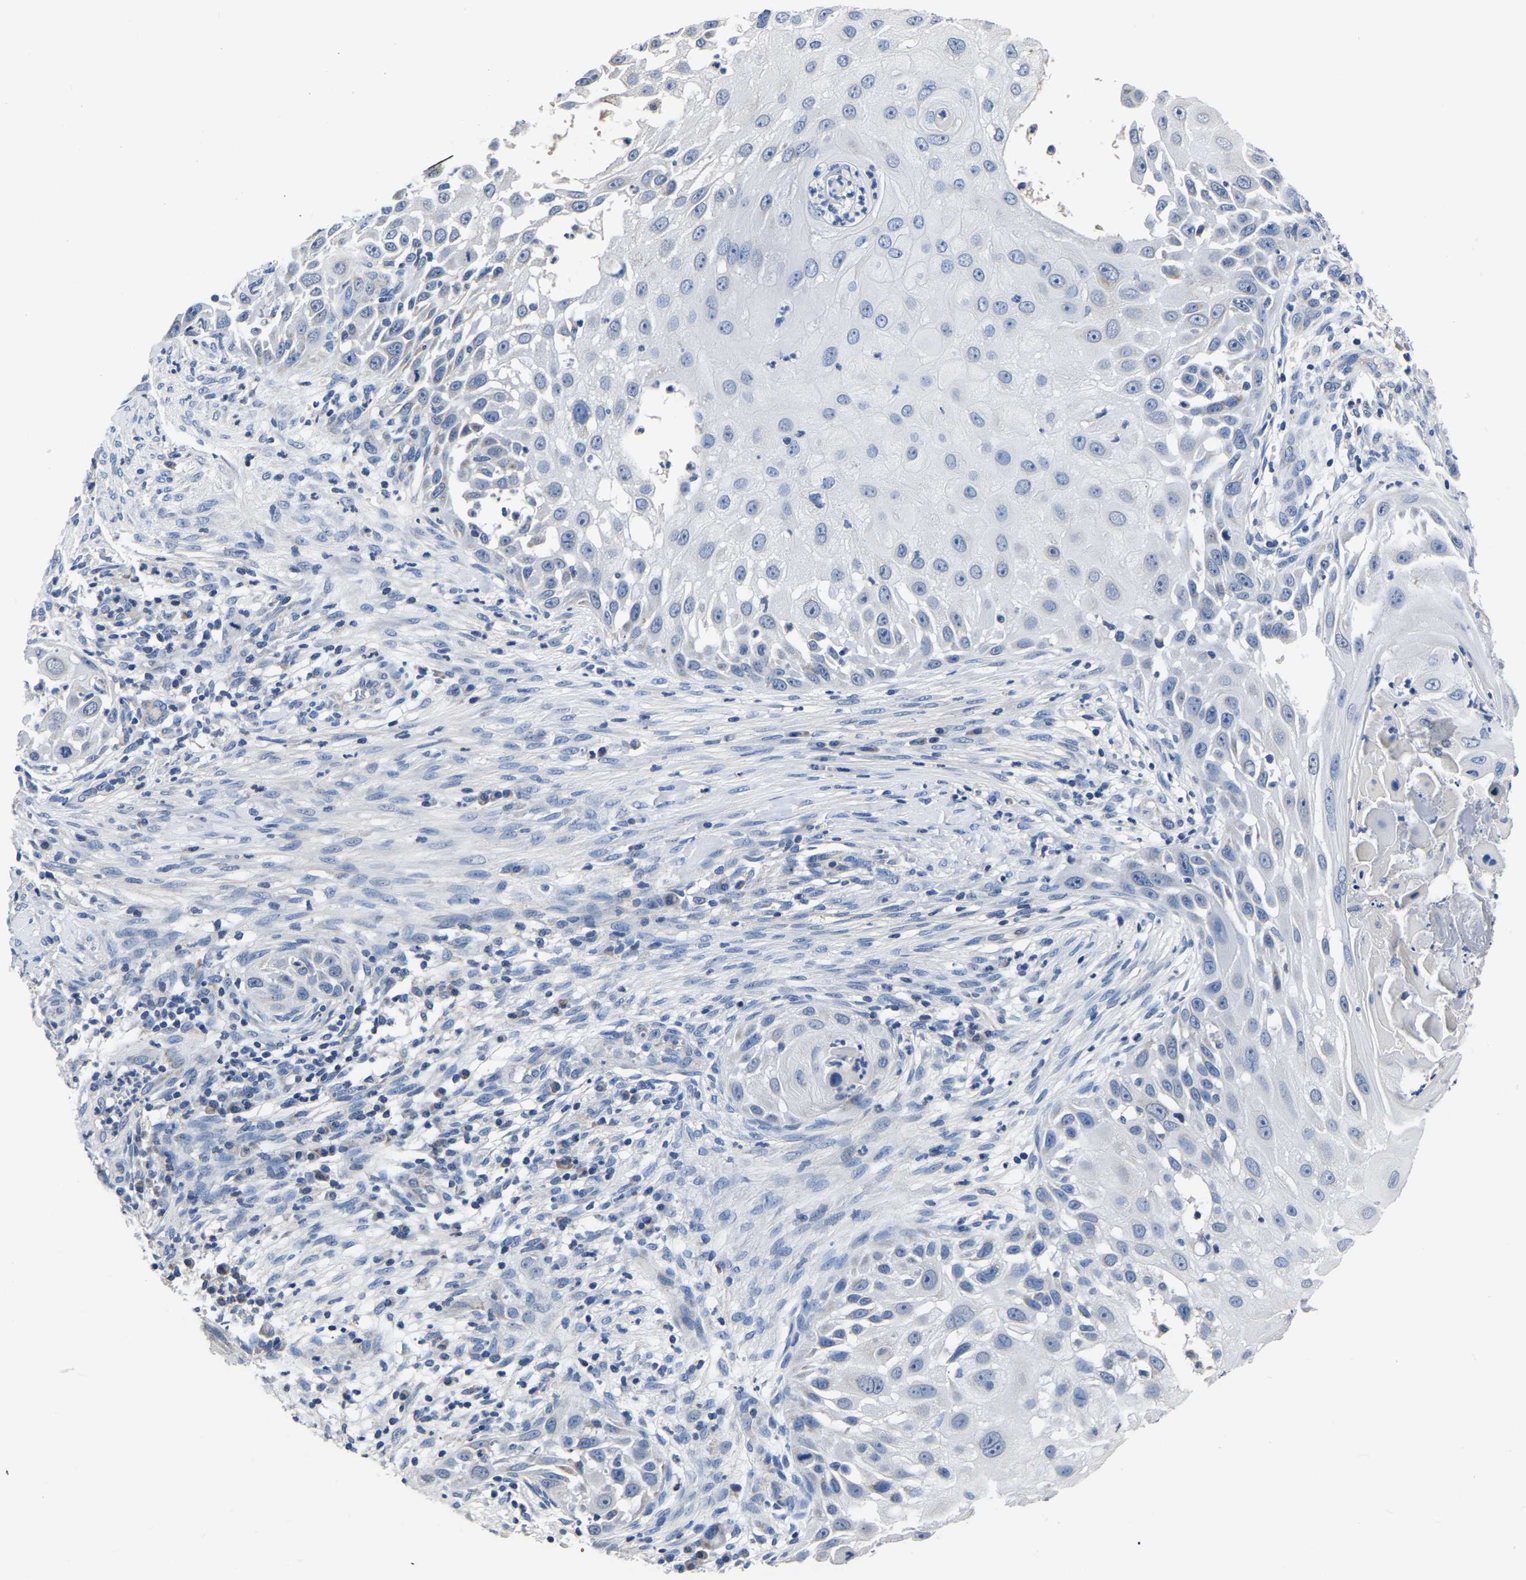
{"staining": {"intensity": "negative", "quantity": "none", "location": "none"}, "tissue": "skin cancer", "cell_type": "Tumor cells", "image_type": "cancer", "snomed": [{"axis": "morphology", "description": "Squamous cell carcinoma, NOS"}, {"axis": "topography", "description": "Skin"}], "caption": "DAB (3,3'-diaminobenzidine) immunohistochemical staining of human skin cancer exhibits no significant staining in tumor cells.", "gene": "FGD5", "patient": {"sex": "female", "age": 44}}